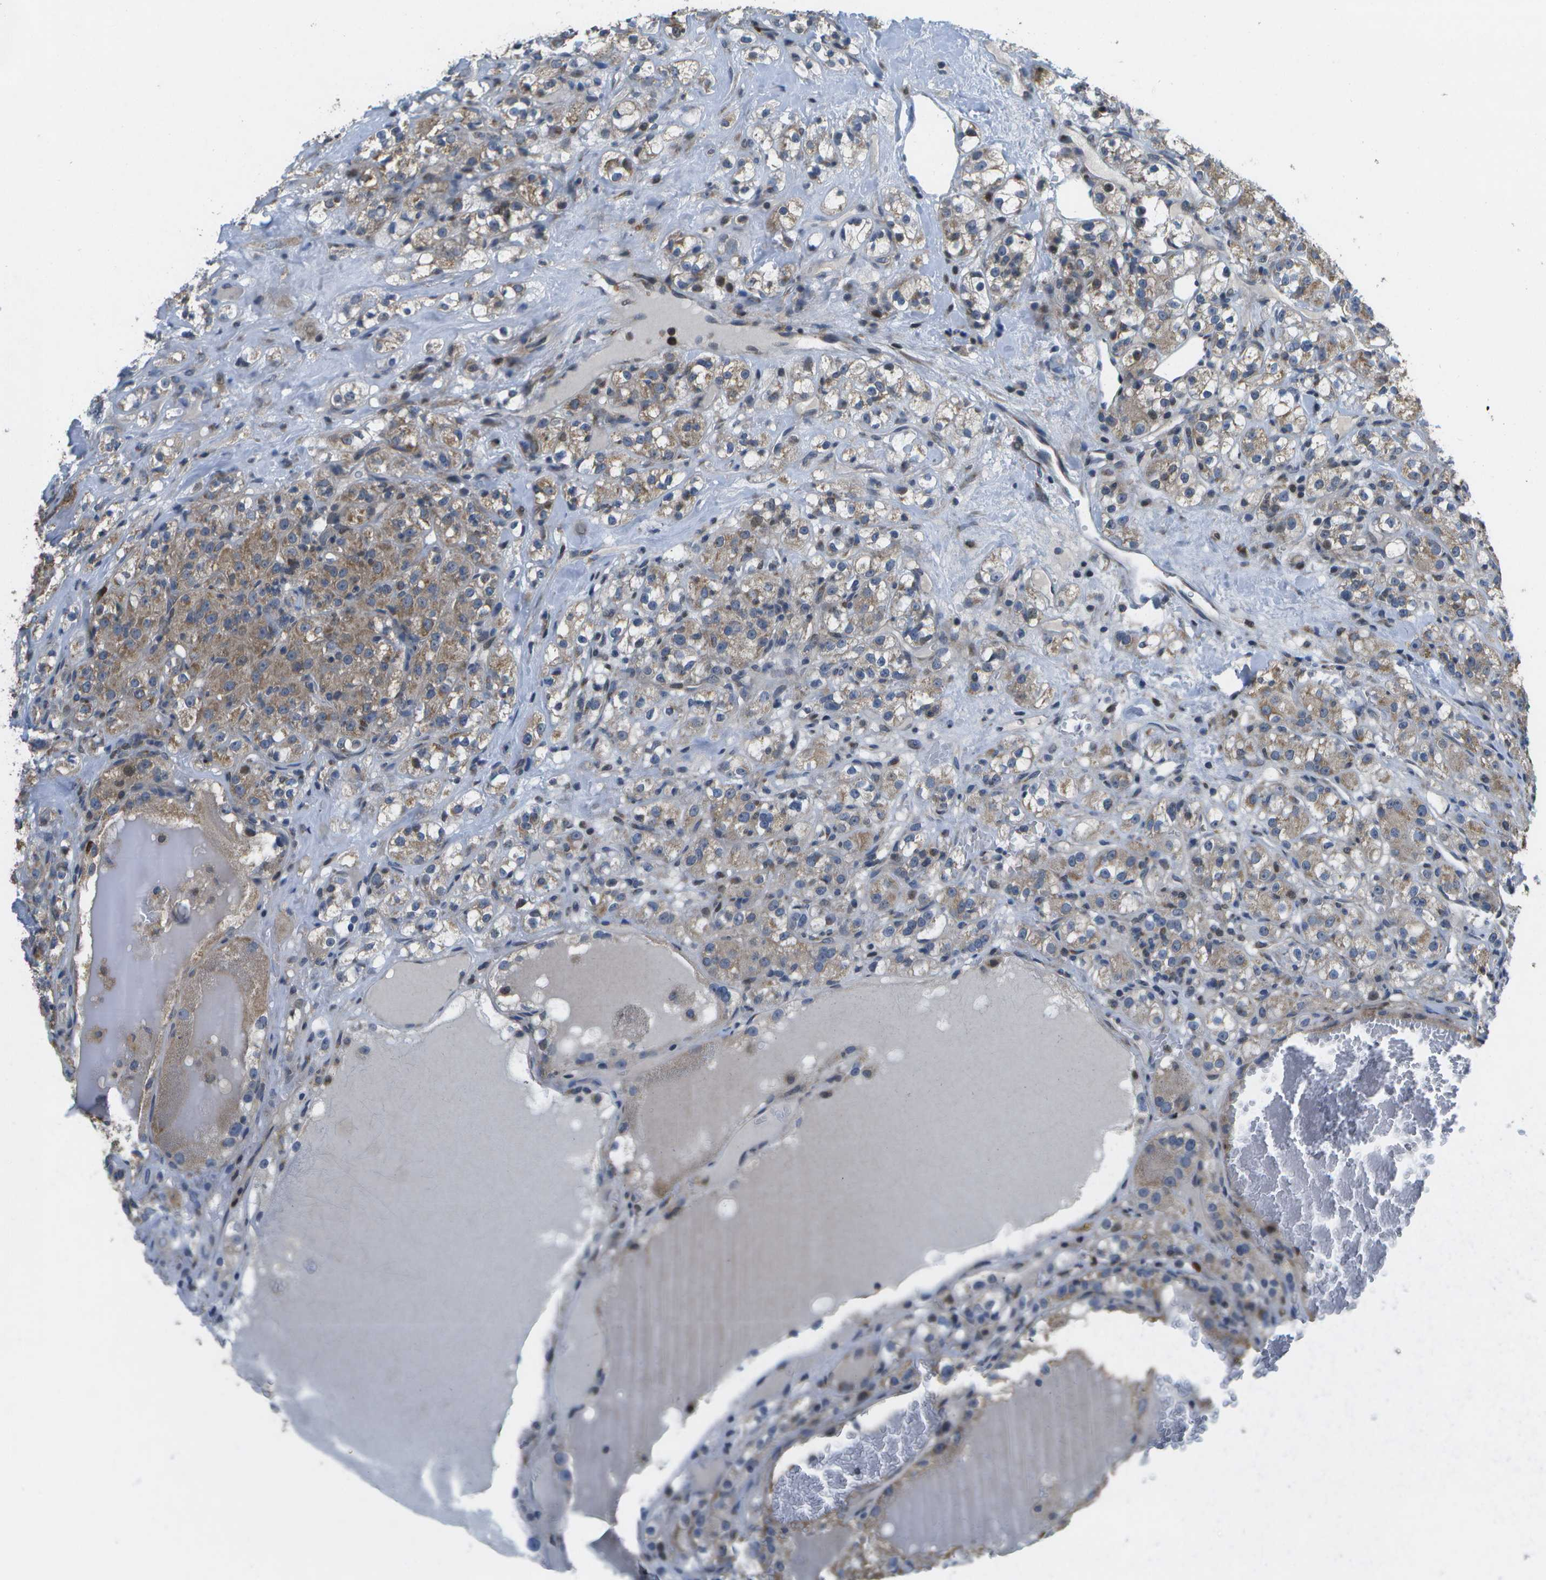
{"staining": {"intensity": "moderate", "quantity": "25%-75%", "location": "cytoplasmic/membranous"}, "tissue": "renal cancer", "cell_type": "Tumor cells", "image_type": "cancer", "snomed": [{"axis": "morphology", "description": "Normal tissue, NOS"}, {"axis": "morphology", "description": "Adenocarcinoma, NOS"}, {"axis": "topography", "description": "Kidney"}], "caption": "Tumor cells display medium levels of moderate cytoplasmic/membranous expression in about 25%-75% of cells in human renal cancer.", "gene": "GALNT15", "patient": {"sex": "male", "age": 61}}